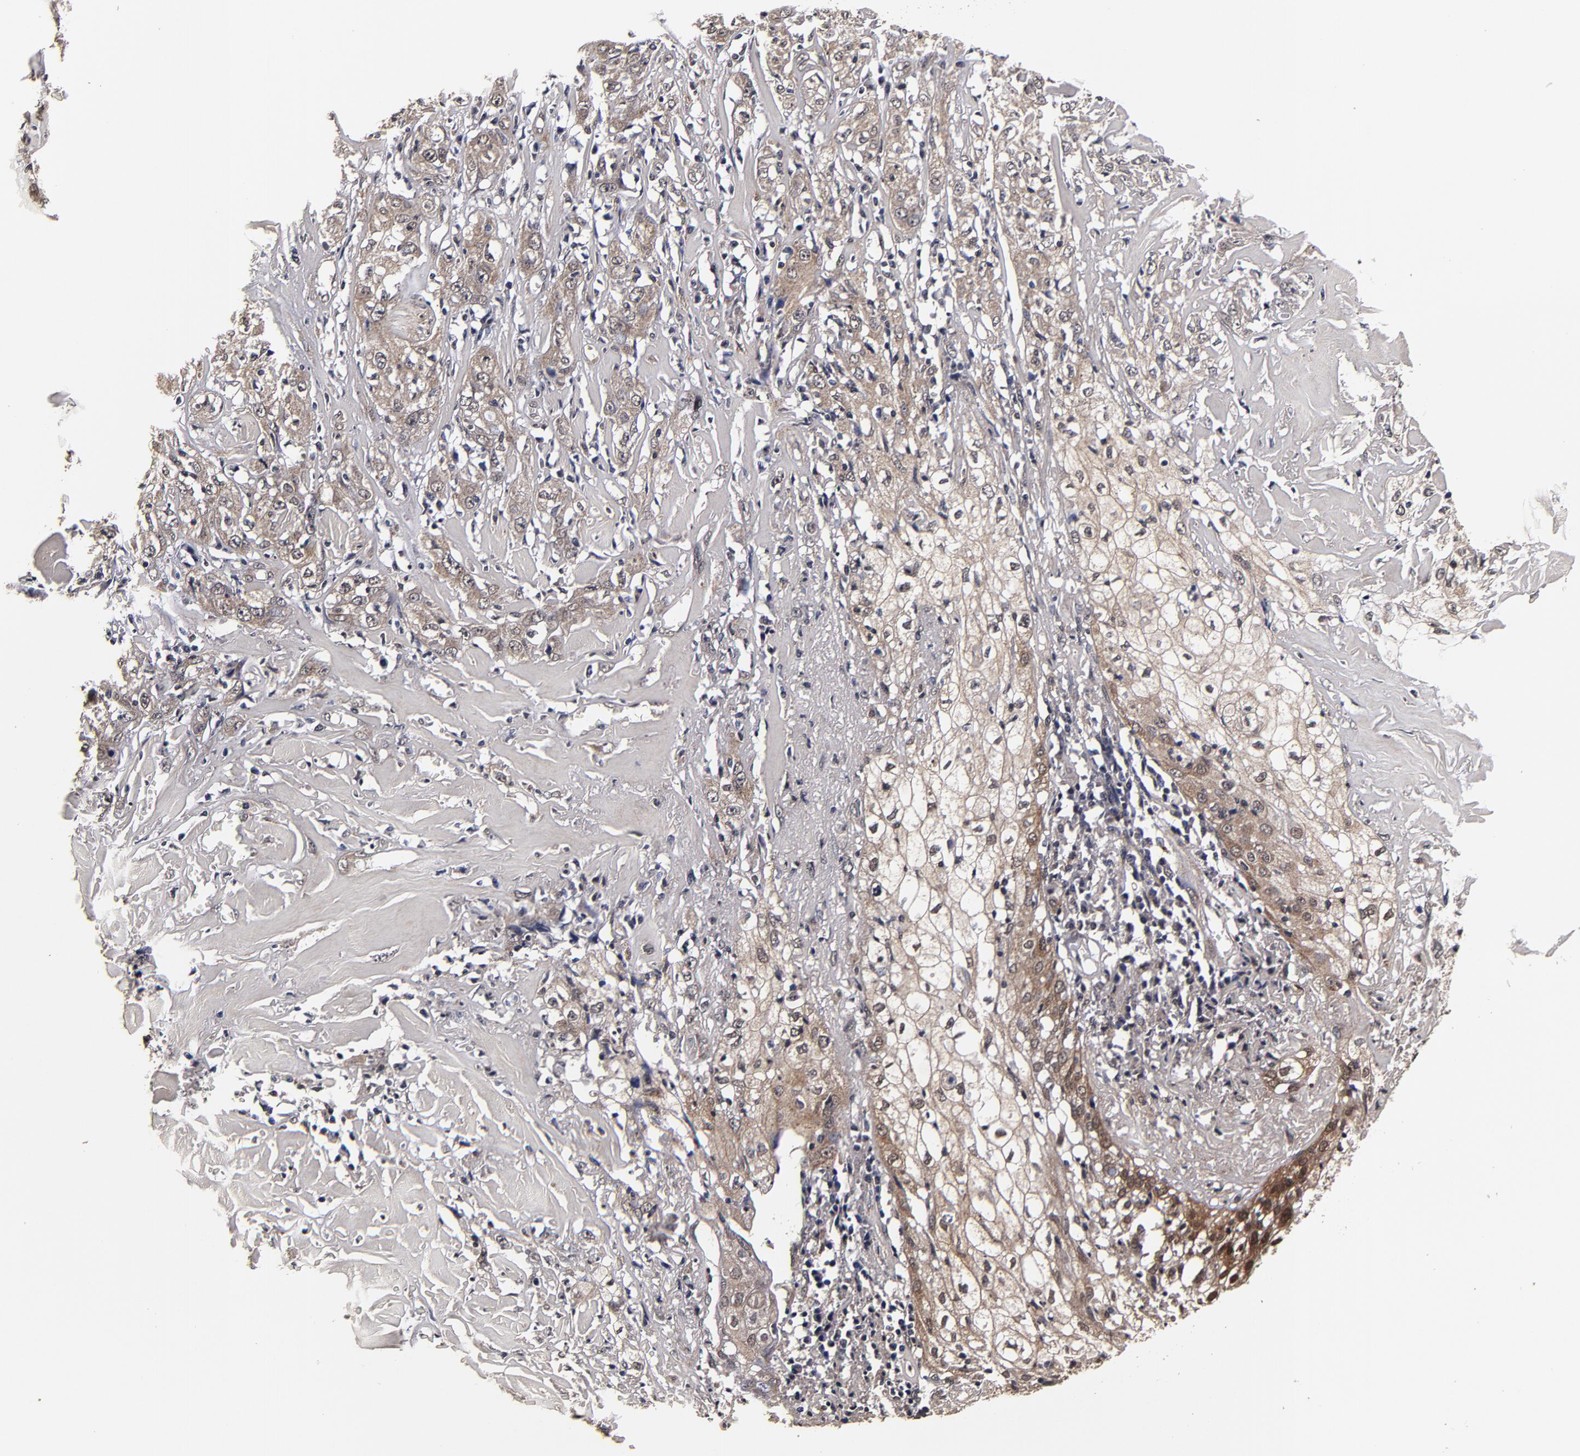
{"staining": {"intensity": "moderate", "quantity": ">75%", "location": "cytoplasmic/membranous"}, "tissue": "skin cancer", "cell_type": "Tumor cells", "image_type": "cancer", "snomed": [{"axis": "morphology", "description": "Squamous cell carcinoma, NOS"}, {"axis": "topography", "description": "Skin"}], "caption": "DAB immunohistochemical staining of human skin cancer (squamous cell carcinoma) exhibits moderate cytoplasmic/membranous protein staining in about >75% of tumor cells.", "gene": "MMP15", "patient": {"sex": "male", "age": 65}}